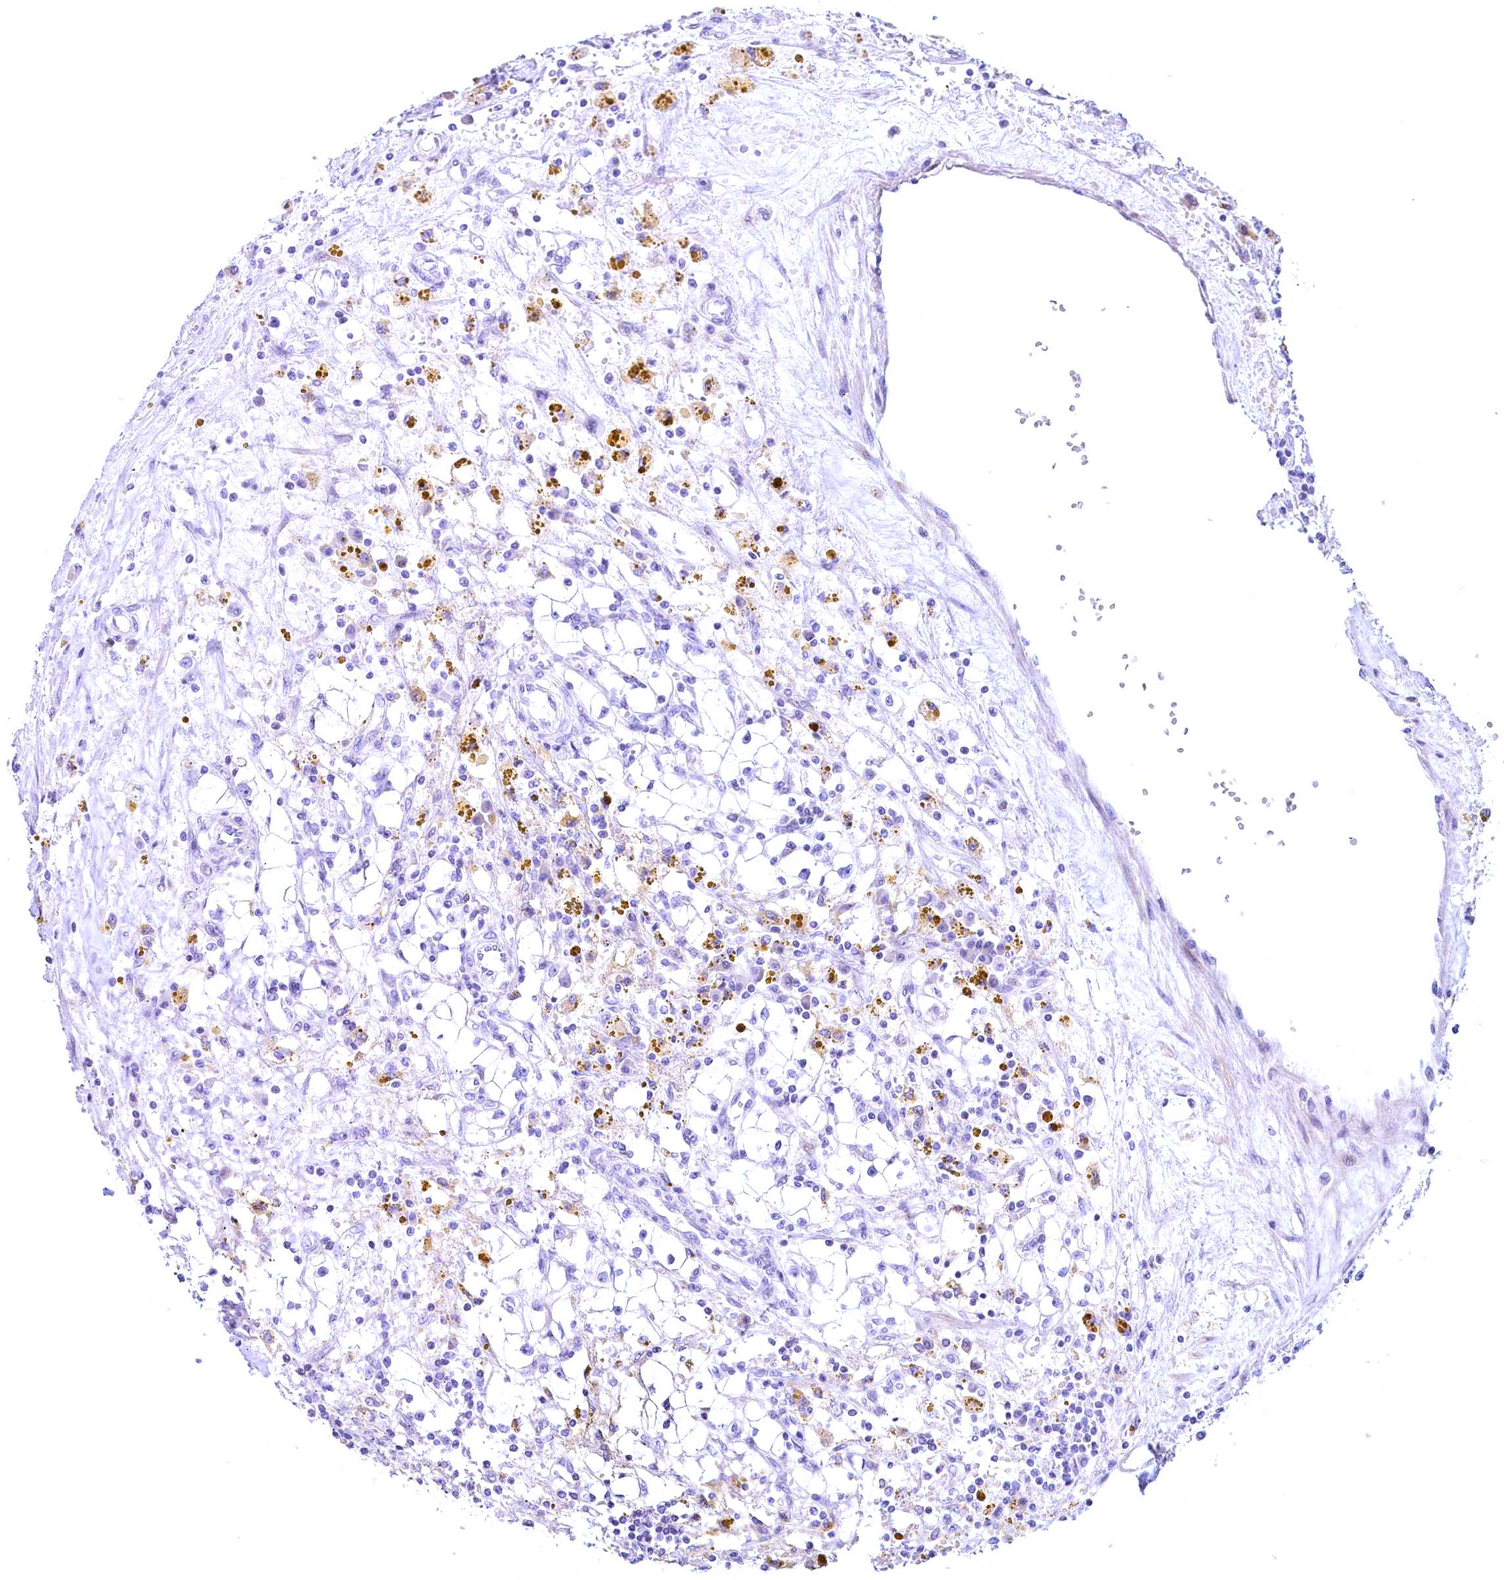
{"staining": {"intensity": "negative", "quantity": "none", "location": "none"}, "tissue": "renal cancer", "cell_type": "Tumor cells", "image_type": "cancer", "snomed": [{"axis": "morphology", "description": "Adenocarcinoma, NOS"}, {"axis": "topography", "description": "Kidney"}], "caption": "Immunohistochemistry image of neoplastic tissue: renal cancer (adenocarcinoma) stained with DAB demonstrates no significant protein staining in tumor cells. (IHC, brightfield microscopy, high magnification).", "gene": "MAP1LC3A", "patient": {"sex": "male", "age": 56}}